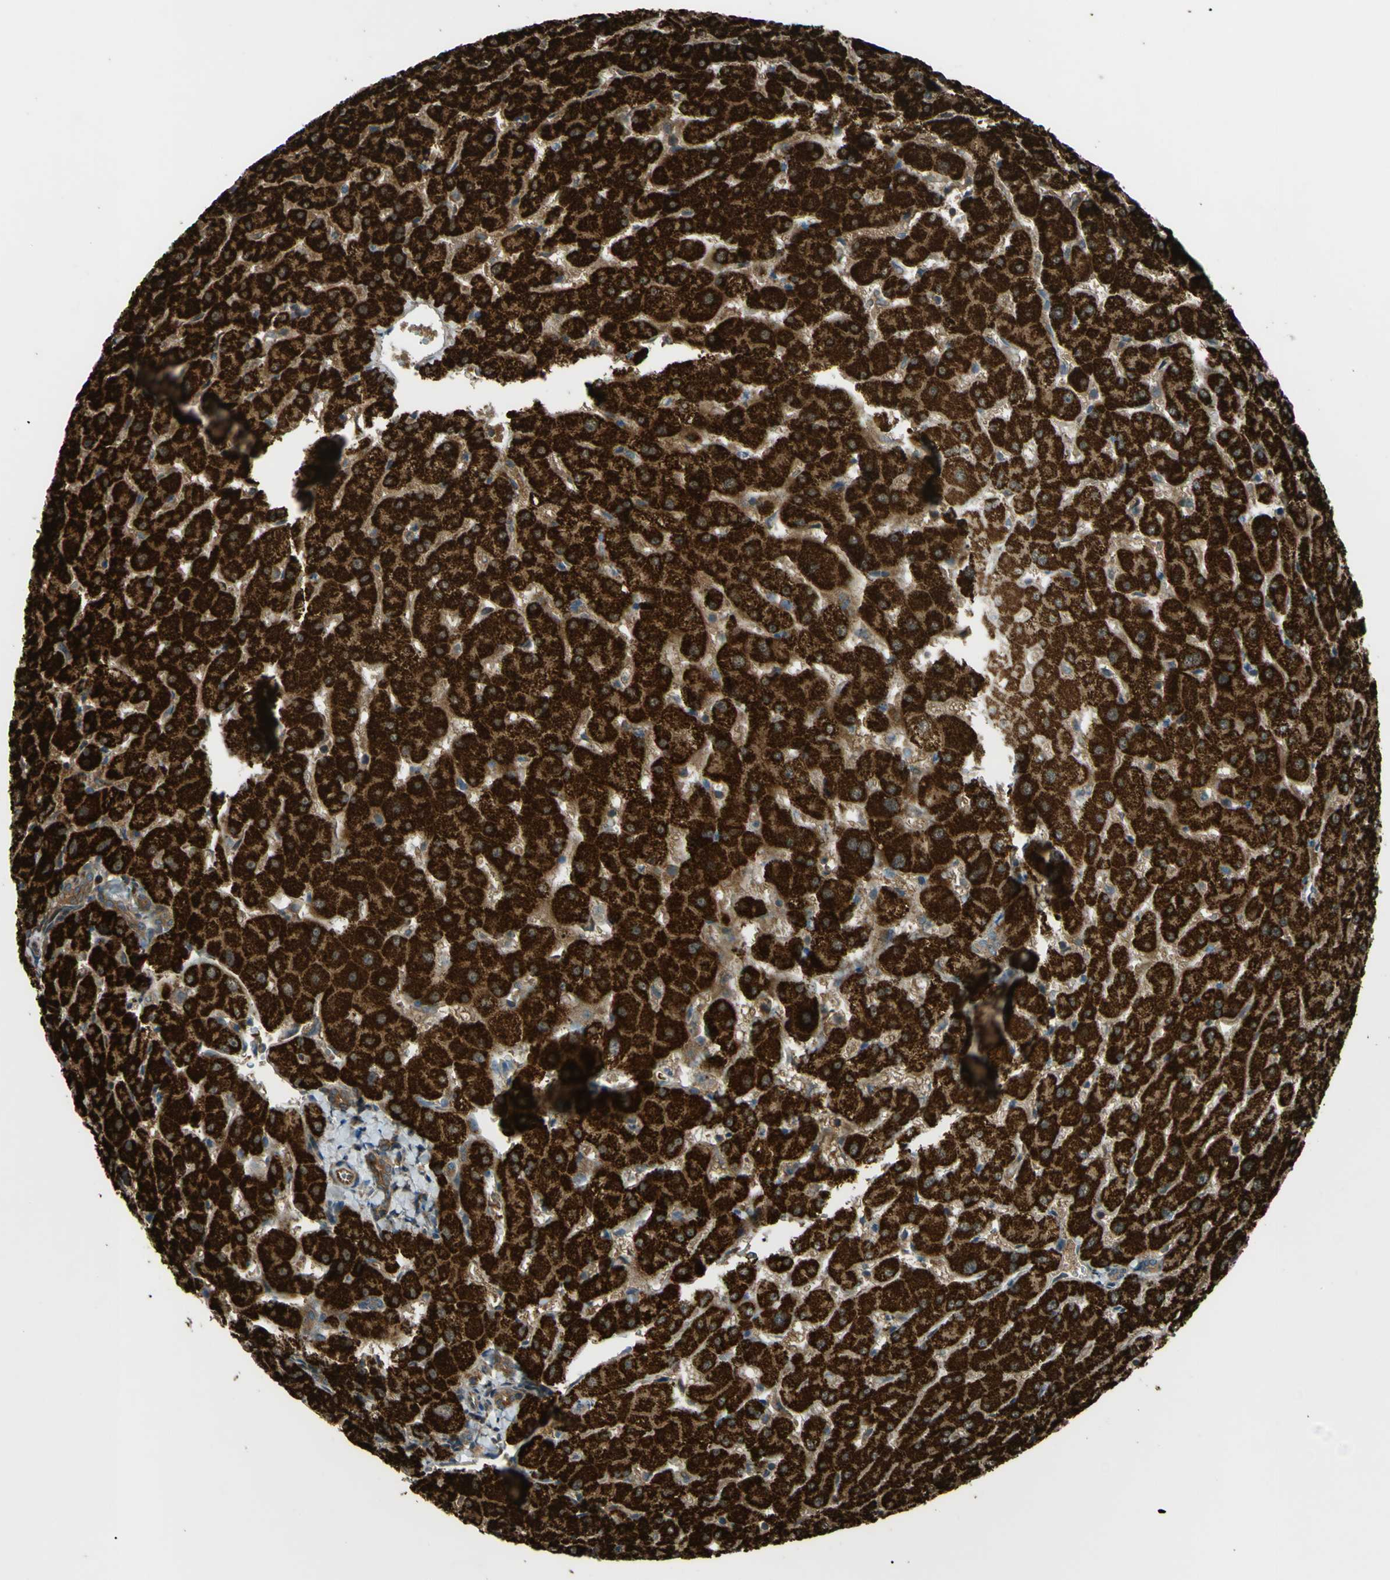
{"staining": {"intensity": "moderate", "quantity": ">75%", "location": "cytoplasmic/membranous"}, "tissue": "liver", "cell_type": "Cholangiocytes", "image_type": "normal", "snomed": [{"axis": "morphology", "description": "Normal tissue, NOS"}, {"axis": "topography", "description": "Liver"}], "caption": "An image of liver stained for a protein reveals moderate cytoplasmic/membranous brown staining in cholangiocytes. (DAB (3,3'-diaminobenzidine) IHC with brightfield microscopy, high magnification).", "gene": "FLII", "patient": {"sex": "female", "age": 63}}